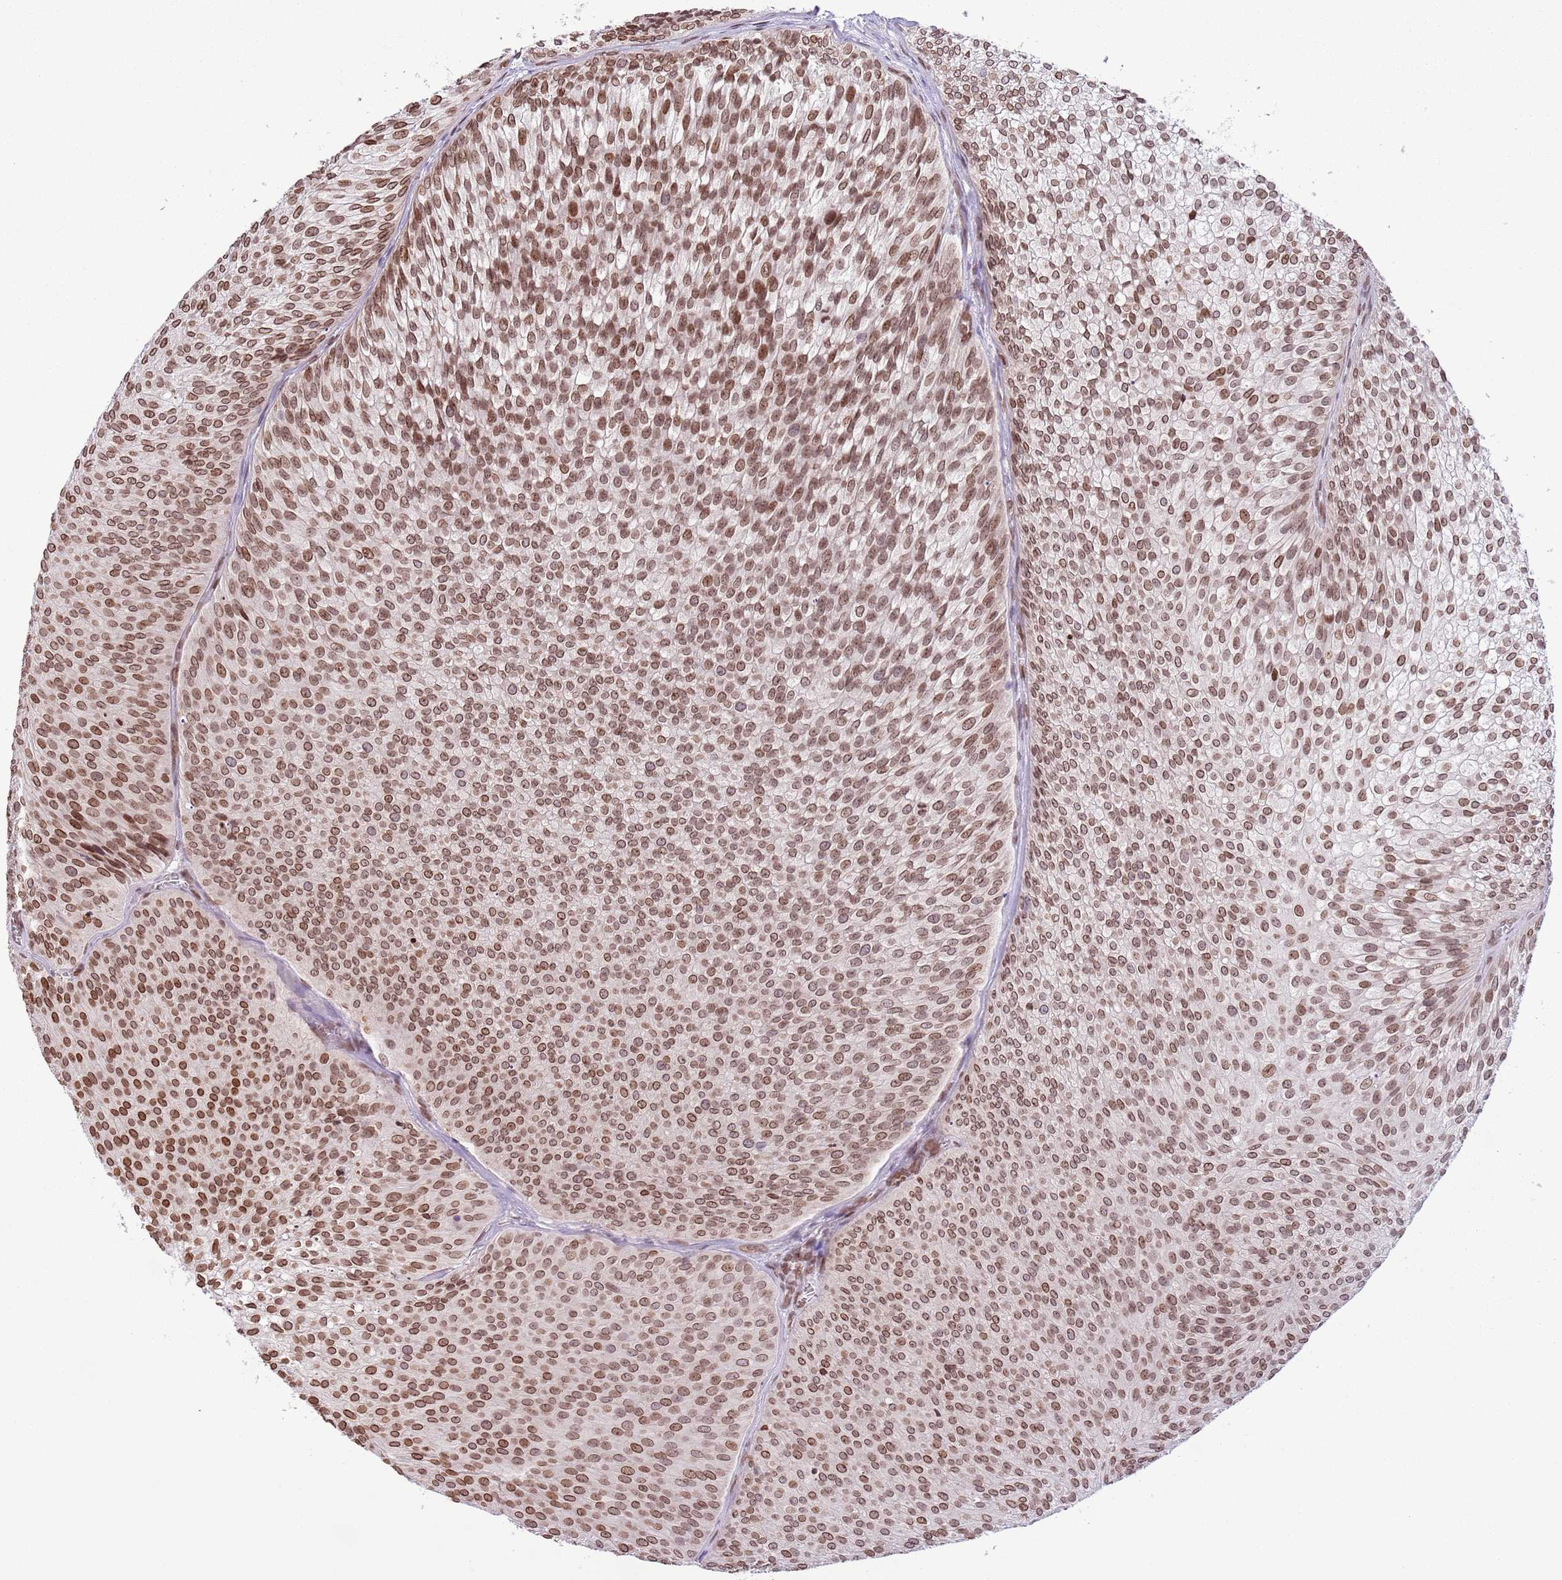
{"staining": {"intensity": "moderate", "quantity": ">75%", "location": "cytoplasmic/membranous,nuclear"}, "tissue": "urothelial cancer", "cell_type": "Tumor cells", "image_type": "cancer", "snomed": [{"axis": "morphology", "description": "Urothelial carcinoma, Low grade"}, {"axis": "topography", "description": "Urinary bladder"}], "caption": "Urothelial cancer stained with a protein marker displays moderate staining in tumor cells.", "gene": "ZGLP1", "patient": {"sex": "male", "age": 91}}